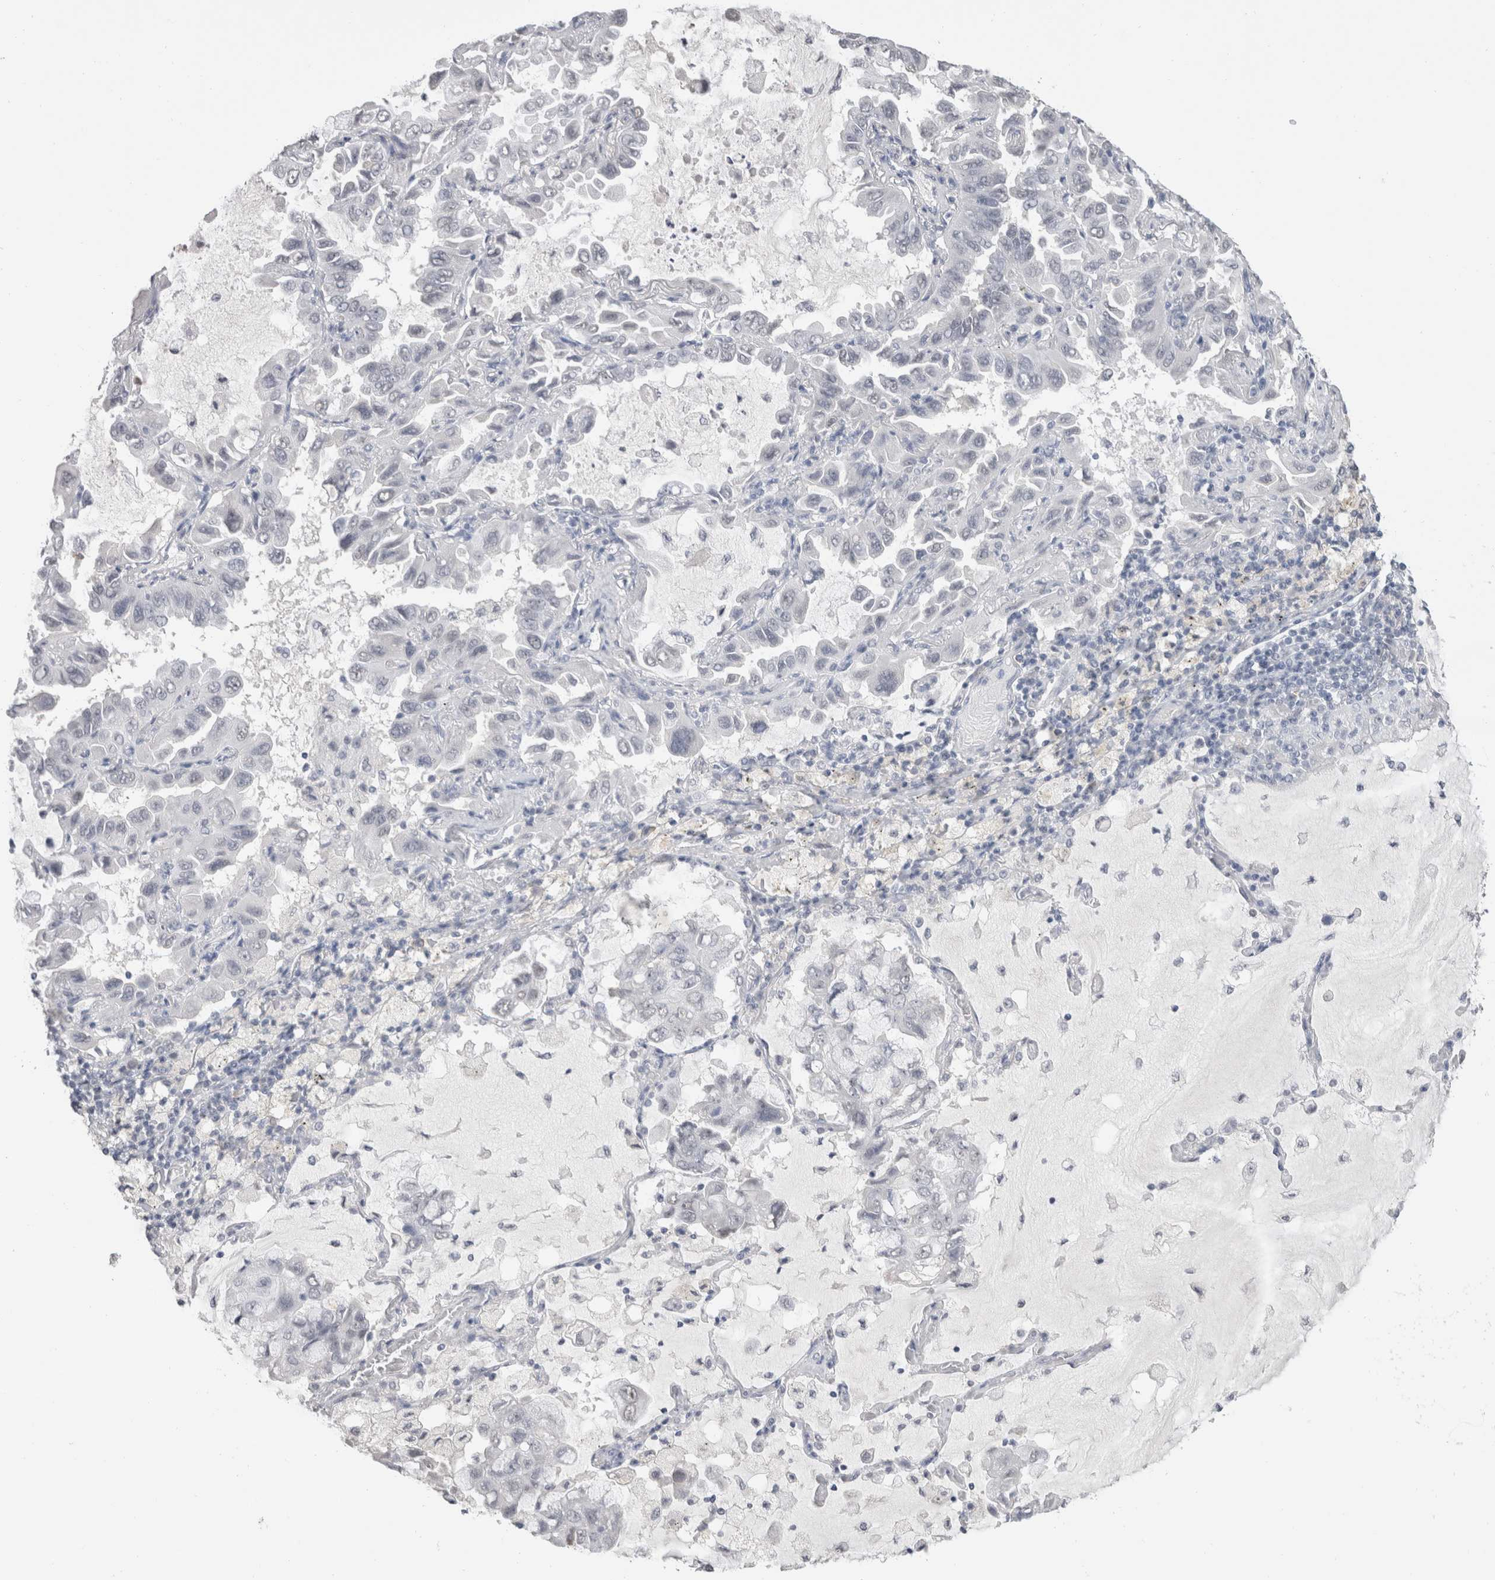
{"staining": {"intensity": "negative", "quantity": "none", "location": "none"}, "tissue": "lung cancer", "cell_type": "Tumor cells", "image_type": "cancer", "snomed": [{"axis": "morphology", "description": "Adenocarcinoma, NOS"}, {"axis": "topography", "description": "Lung"}], "caption": "Immunohistochemistry (IHC) of human lung cancer reveals no positivity in tumor cells.", "gene": "CADM3", "patient": {"sex": "male", "age": 64}}